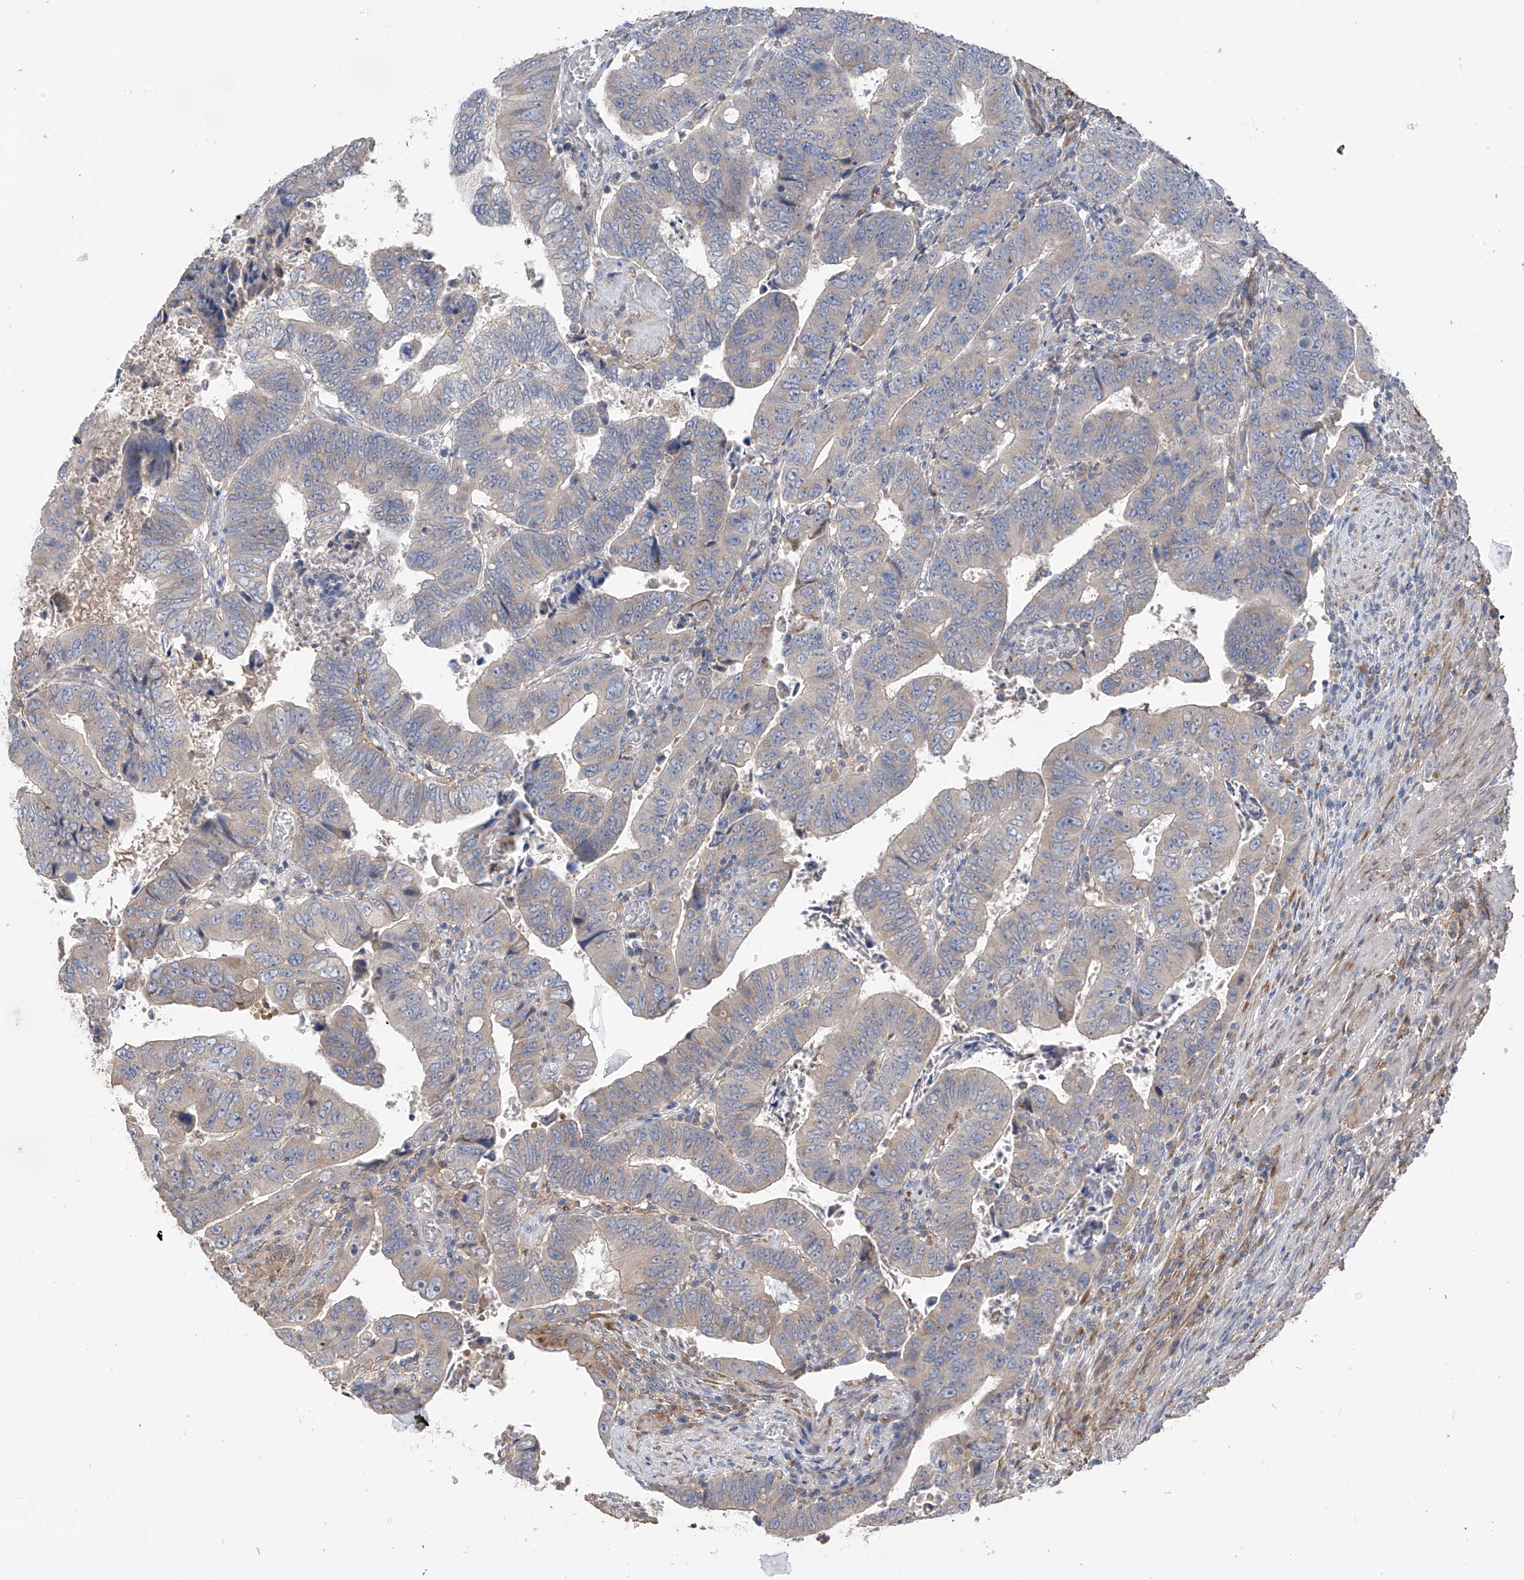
{"staining": {"intensity": "negative", "quantity": "none", "location": "none"}, "tissue": "colorectal cancer", "cell_type": "Tumor cells", "image_type": "cancer", "snomed": [{"axis": "morphology", "description": "Normal tissue, NOS"}, {"axis": "morphology", "description": "Adenocarcinoma, NOS"}, {"axis": "topography", "description": "Rectum"}], "caption": "The micrograph shows no staining of tumor cells in colorectal cancer. (DAB immunohistochemistry visualized using brightfield microscopy, high magnification).", "gene": "GALNTL6", "patient": {"sex": "female", "age": 65}}